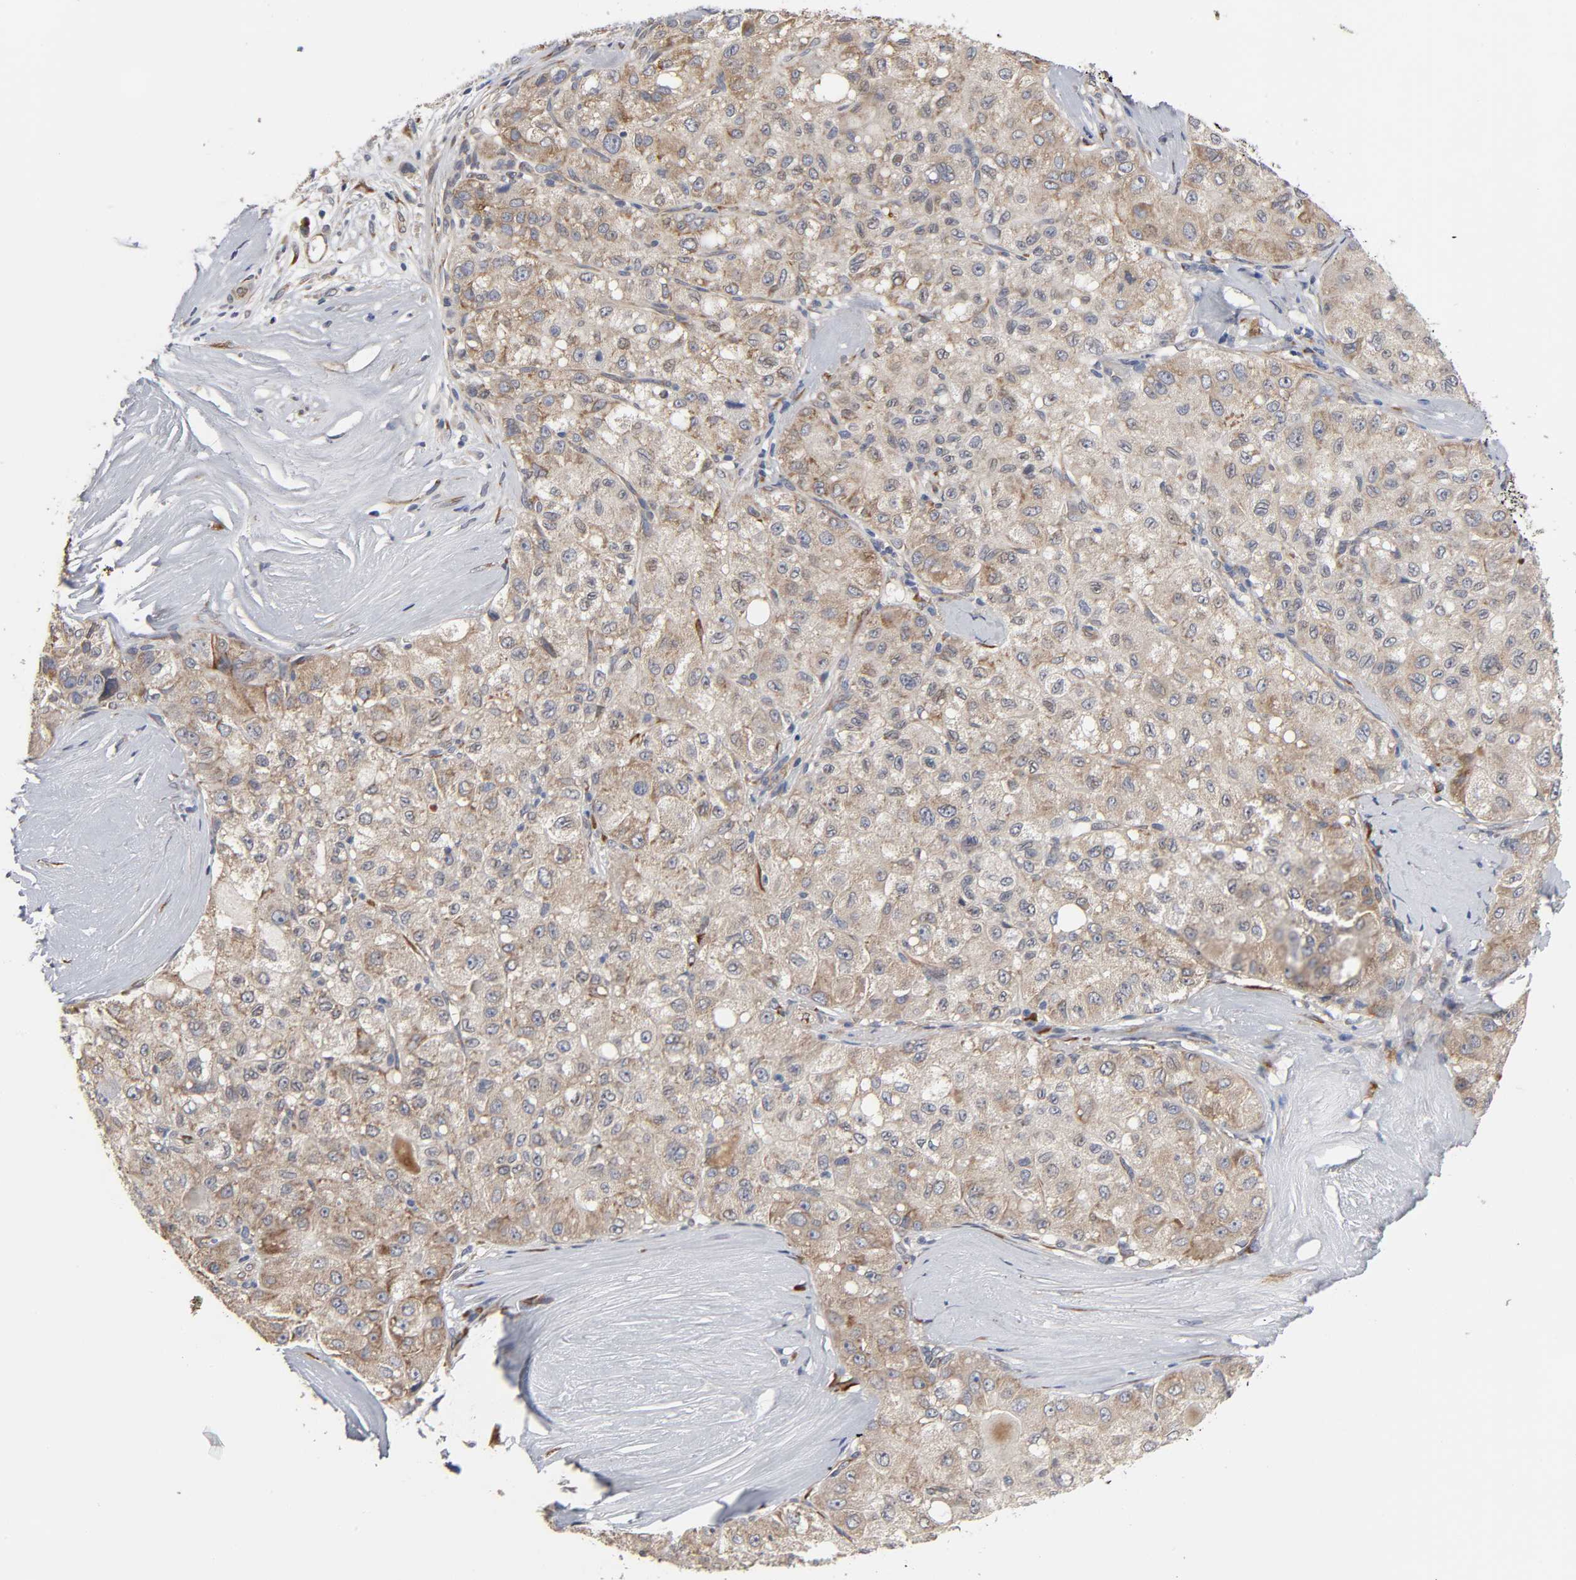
{"staining": {"intensity": "weak", "quantity": ">75%", "location": "cytoplasmic/membranous"}, "tissue": "liver cancer", "cell_type": "Tumor cells", "image_type": "cancer", "snomed": [{"axis": "morphology", "description": "Carcinoma, Hepatocellular, NOS"}, {"axis": "topography", "description": "Liver"}], "caption": "Weak cytoplasmic/membranous protein expression is present in approximately >75% of tumor cells in liver hepatocellular carcinoma.", "gene": "HDLBP", "patient": {"sex": "male", "age": 80}}